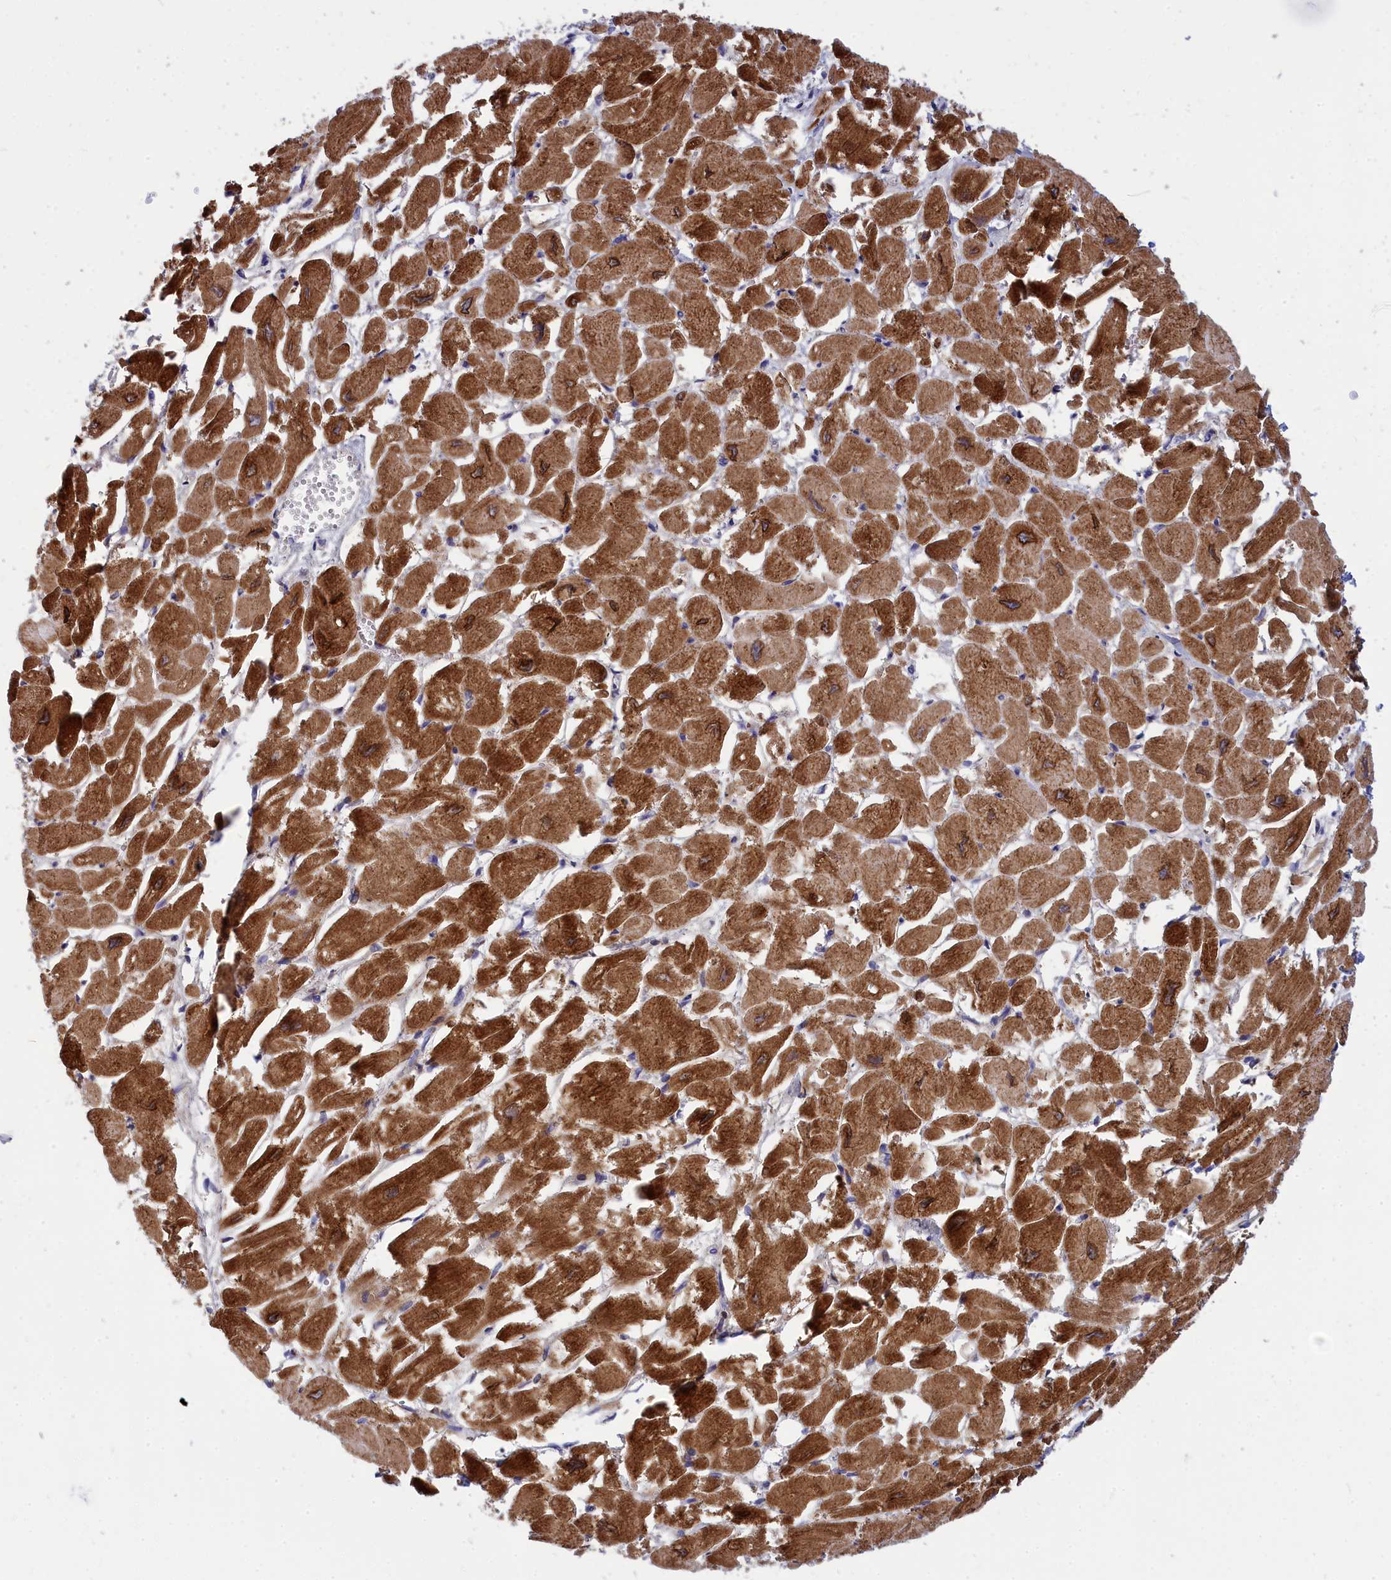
{"staining": {"intensity": "strong", "quantity": ">75%", "location": "cytoplasmic/membranous"}, "tissue": "heart muscle", "cell_type": "Cardiomyocytes", "image_type": "normal", "snomed": [{"axis": "morphology", "description": "Normal tissue, NOS"}, {"axis": "topography", "description": "Heart"}], "caption": "Protein staining of unremarkable heart muscle reveals strong cytoplasmic/membranous staining in about >75% of cardiomyocytes.", "gene": "CCRL2", "patient": {"sex": "male", "age": 54}}